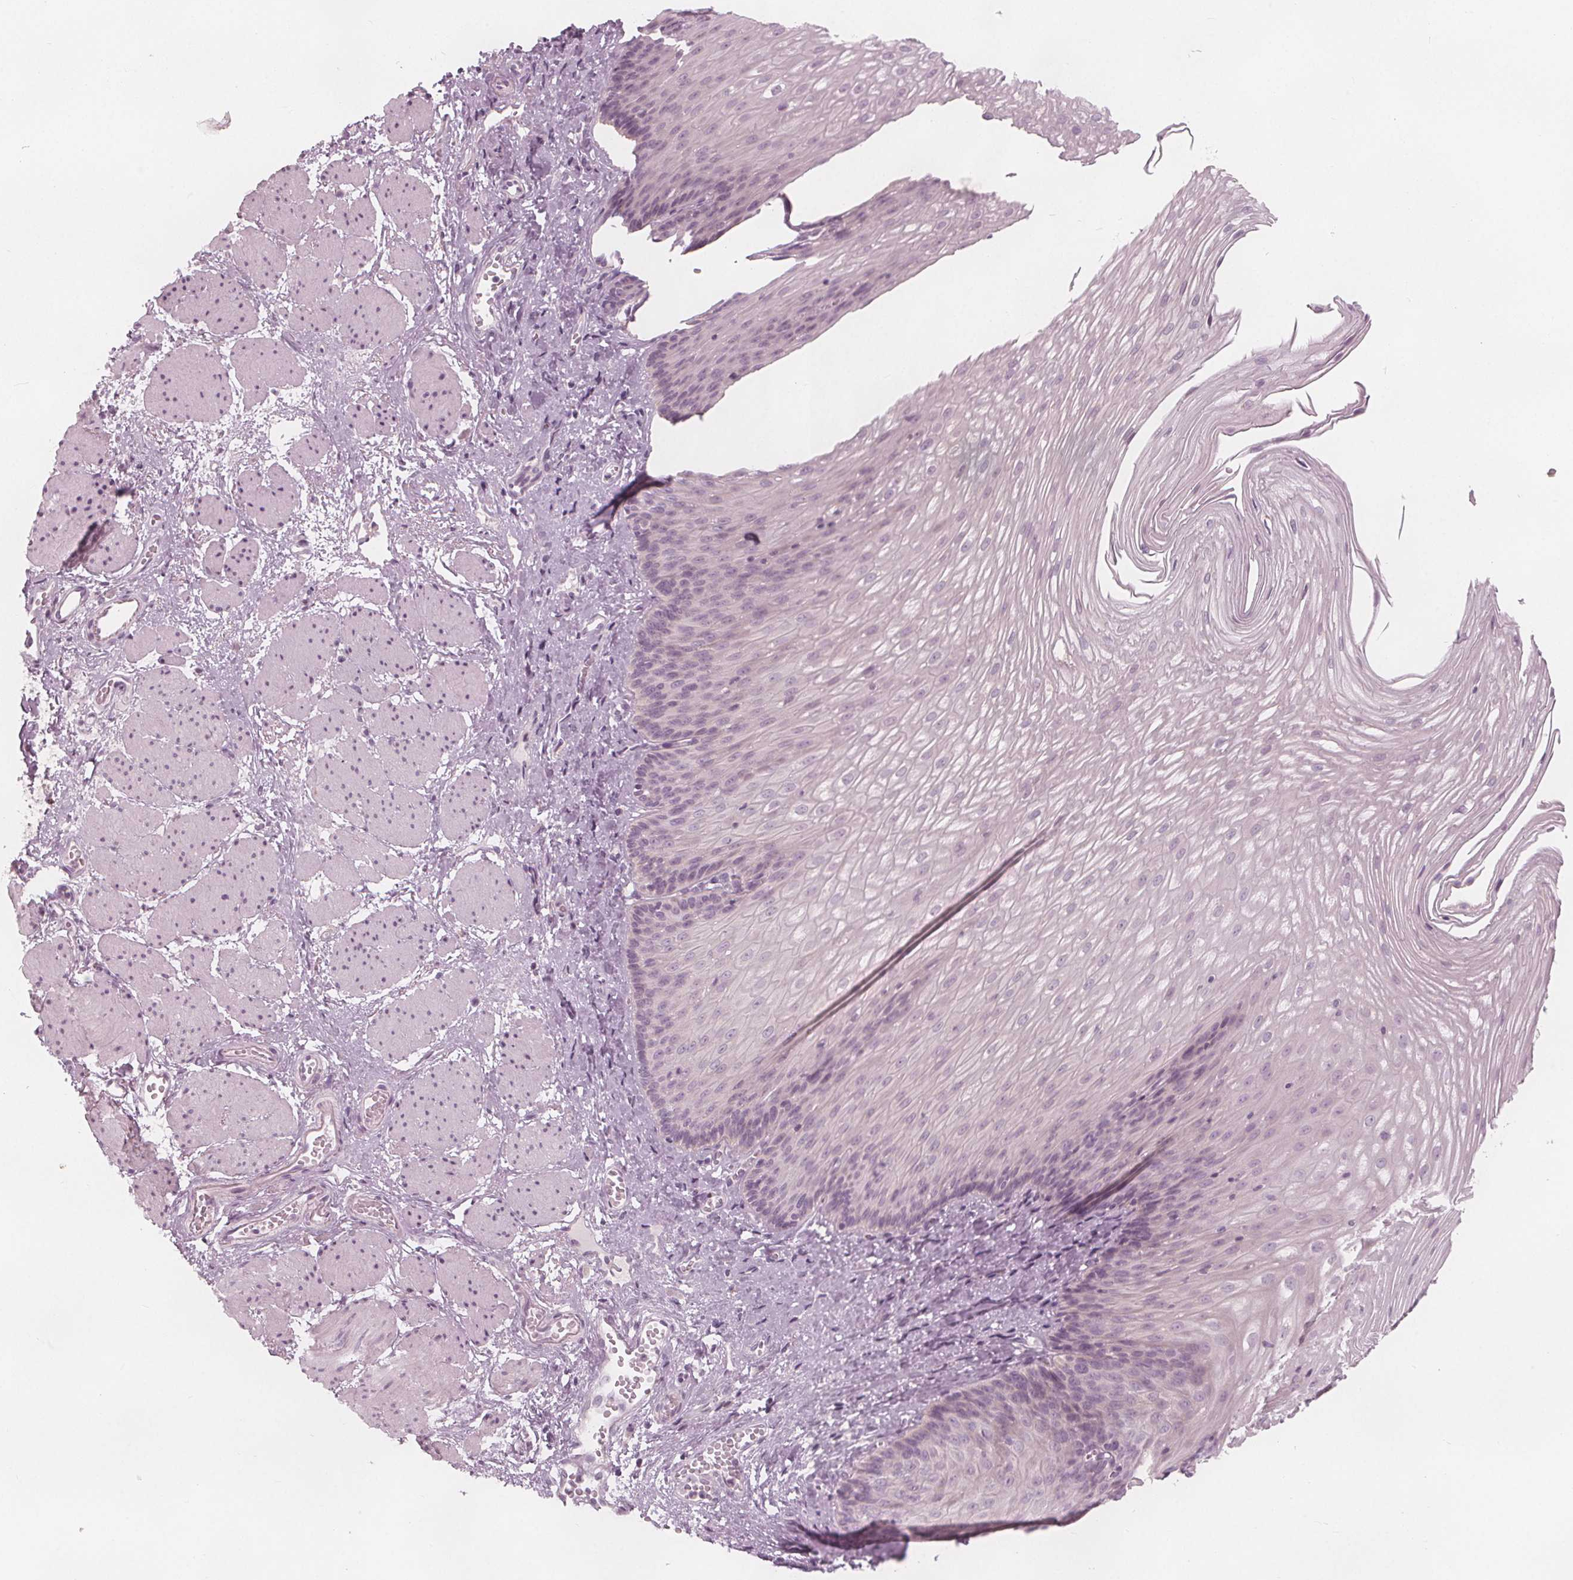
{"staining": {"intensity": "negative", "quantity": "none", "location": "none"}, "tissue": "esophagus", "cell_type": "Squamous epithelial cells", "image_type": "normal", "snomed": [{"axis": "morphology", "description": "Normal tissue, NOS"}, {"axis": "topography", "description": "Esophagus"}], "caption": "High power microscopy micrograph of an immunohistochemistry histopathology image of unremarkable esophagus, revealing no significant expression in squamous epithelial cells. (IHC, brightfield microscopy, high magnification).", "gene": "BRSK1", "patient": {"sex": "male", "age": 62}}